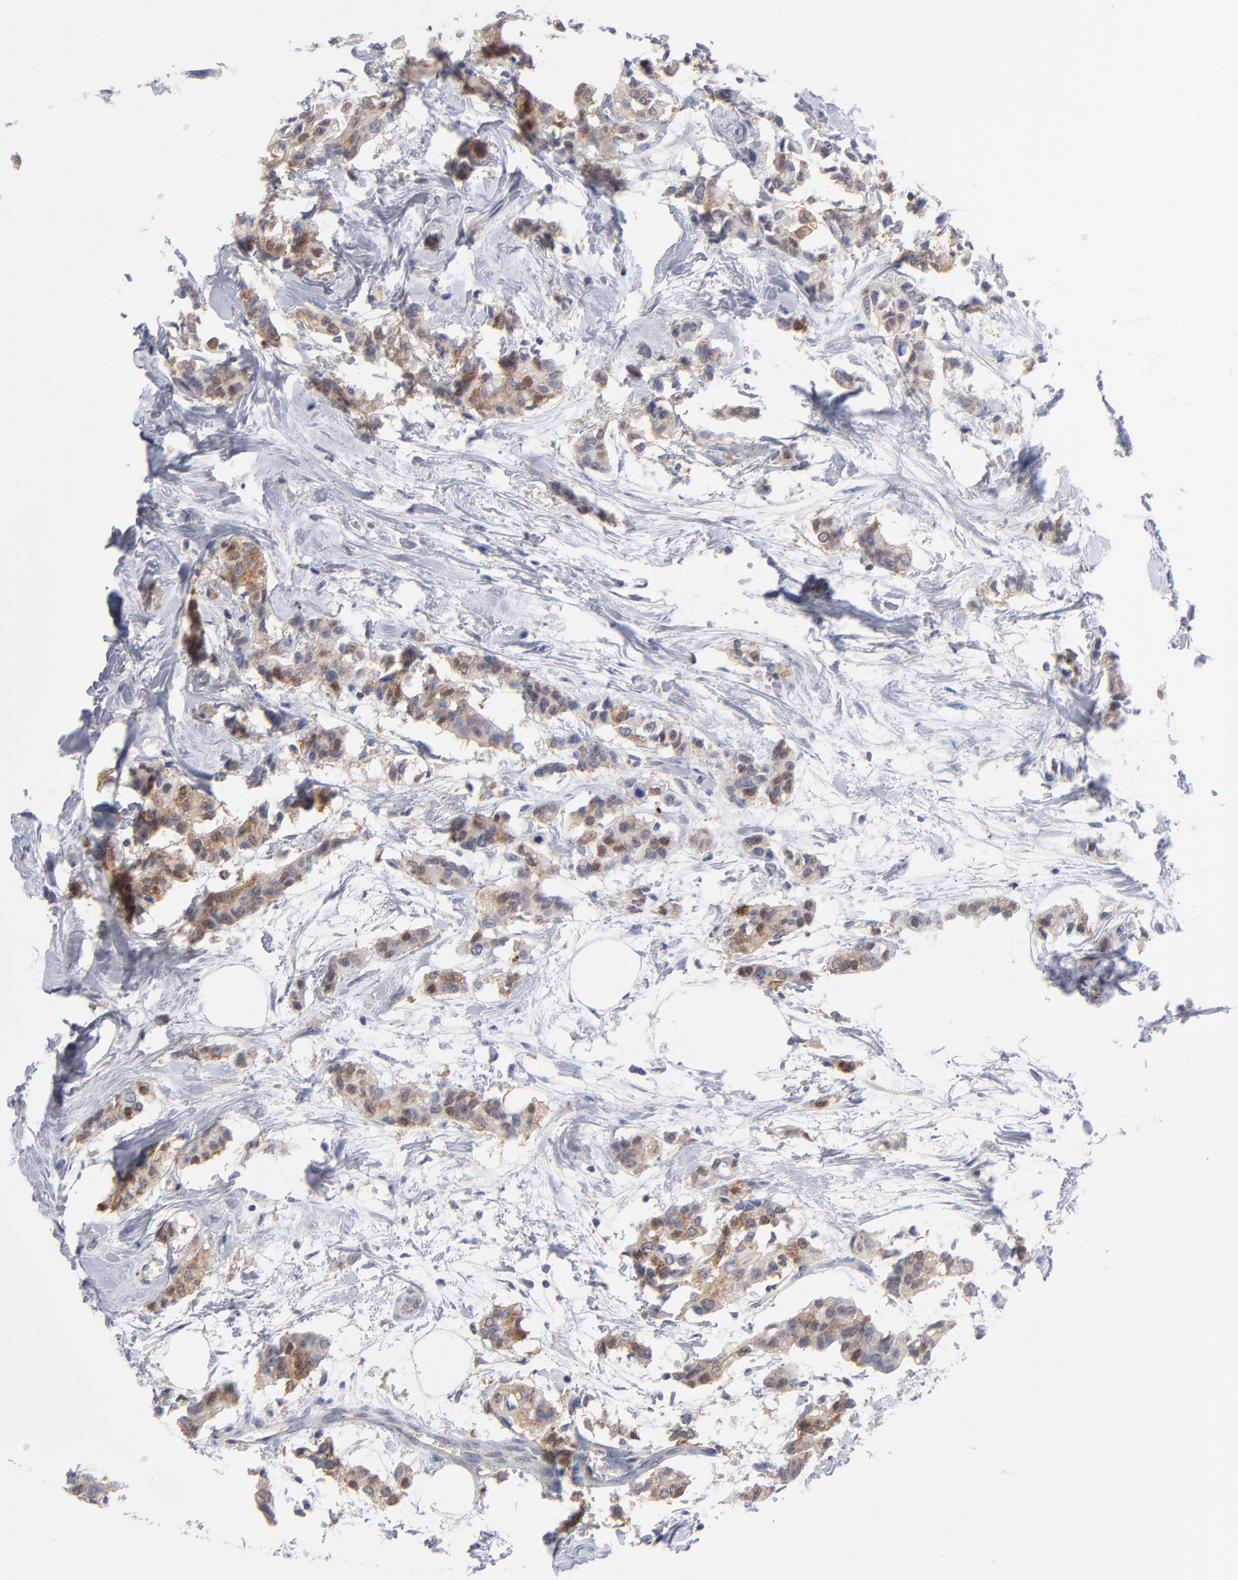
{"staining": {"intensity": "weak", "quantity": "25%-75%", "location": "cytoplasmic/membranous"}, "tissue": "breast cancer", "cell_type": "Tumor cells", "image_type": "cancer", "snomed": [{"axis": "morphology", "description": "Duct carcinoma"}, {"axis": "topography", "description": "Breast"}], "caption": "Immunohistochemistry of breast cancer (invasive ductal carcinoma) shows low levels of weak cytoplasmic/membranous expression in approximately 25%-75% of tumor cells.", "gene": "ASL", "patient": {"sex": "female", "age": 84}}